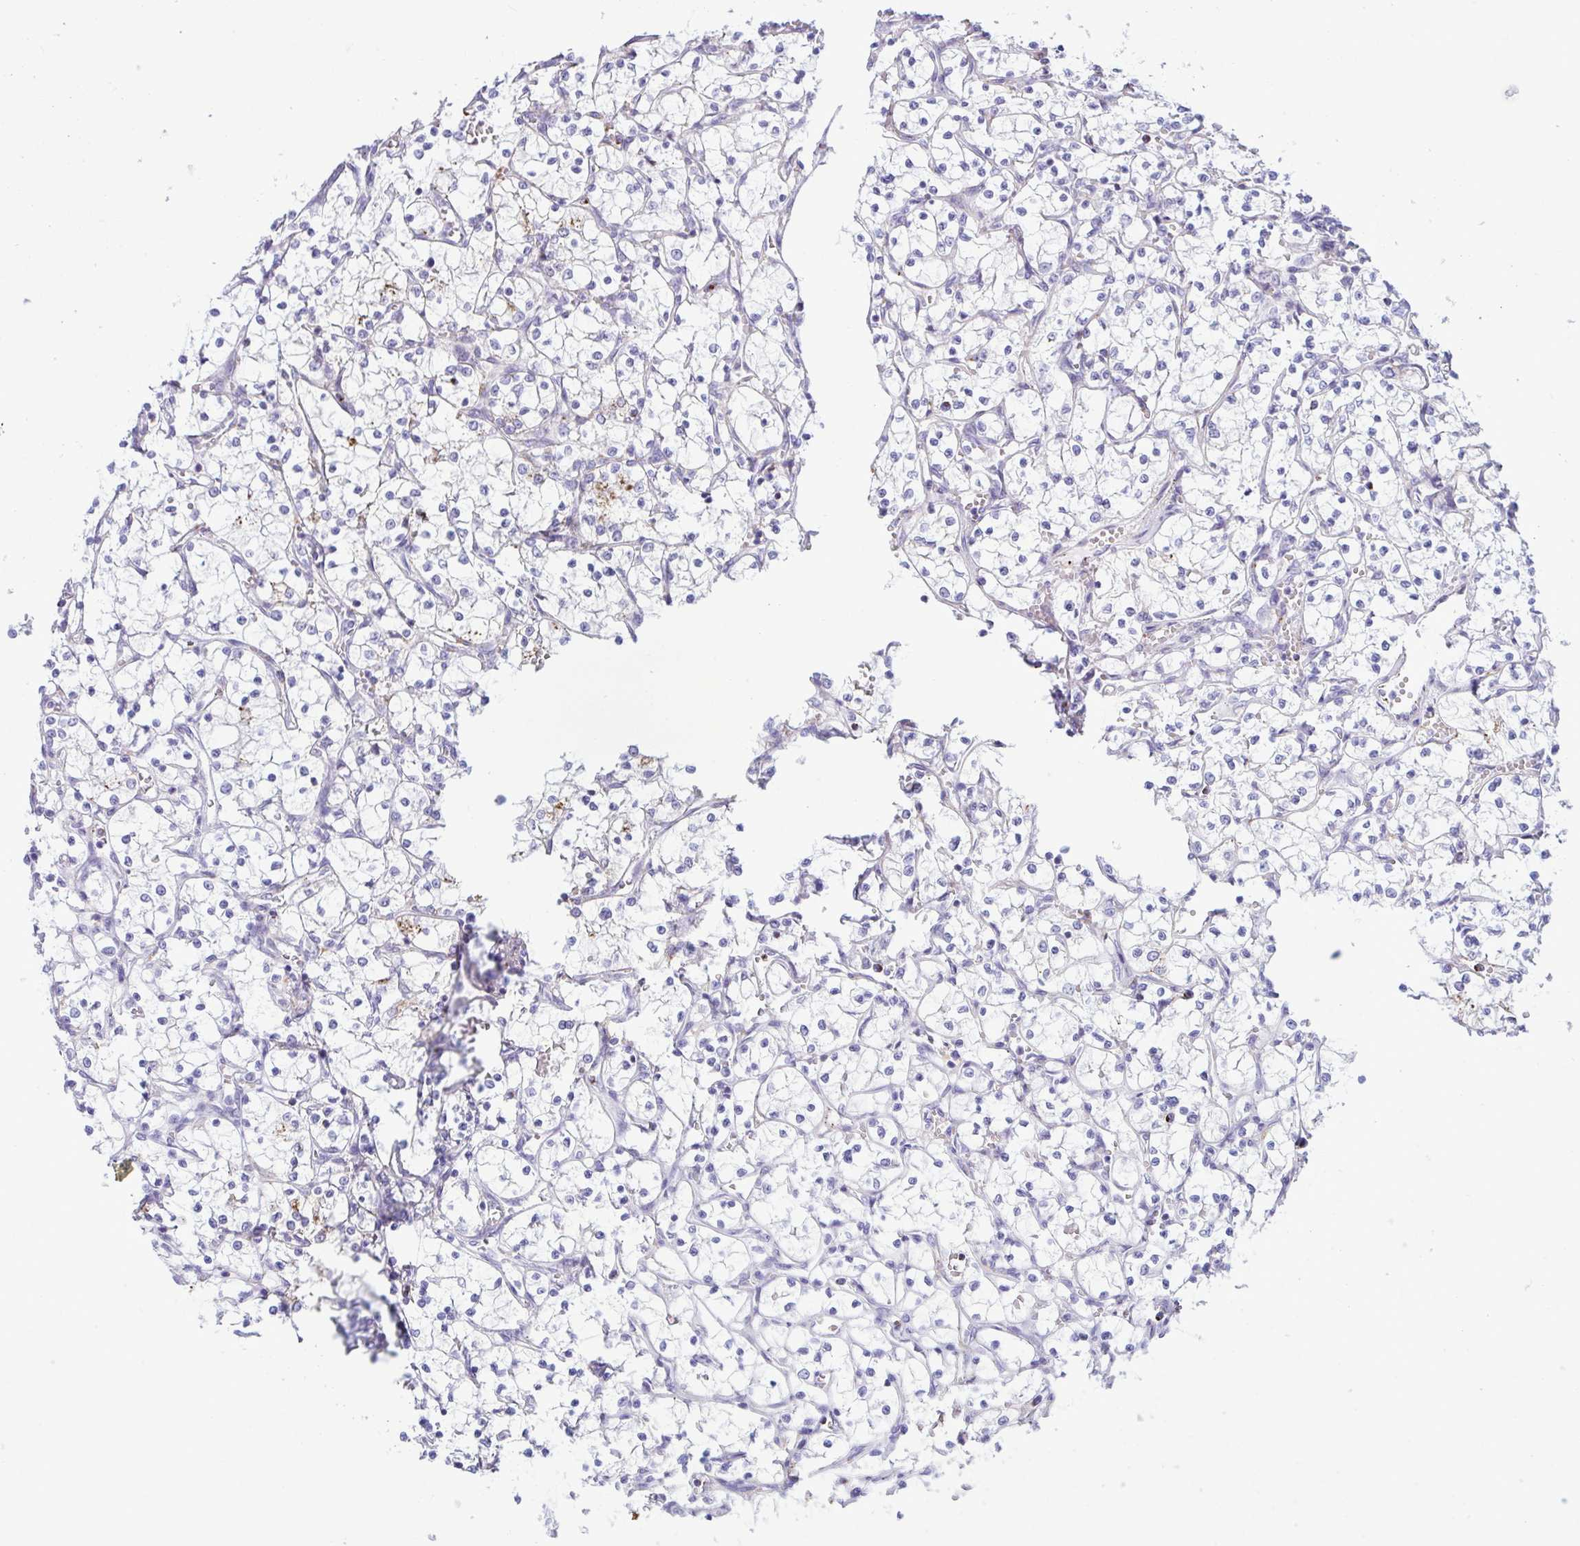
{"staining": {"intensity": "negative", "quantity": "none", "location": "none"}, "tissue": "renal cancer", "cell_type": "Tumor cells", "image_type": "cancer", "snomed": [{"axis": "morphology", "description": "Adenocarcinoma, NOS"}, {"axis": "topography", "description": "Kidney"}], "caption": "Tumor cells show no significant staining in renal cancer. (DAB (3,3'-diaminobenzidine) IHC, high magnification).", "gene": "XCL1", "patient": {"sex": "female", "age": 69}}